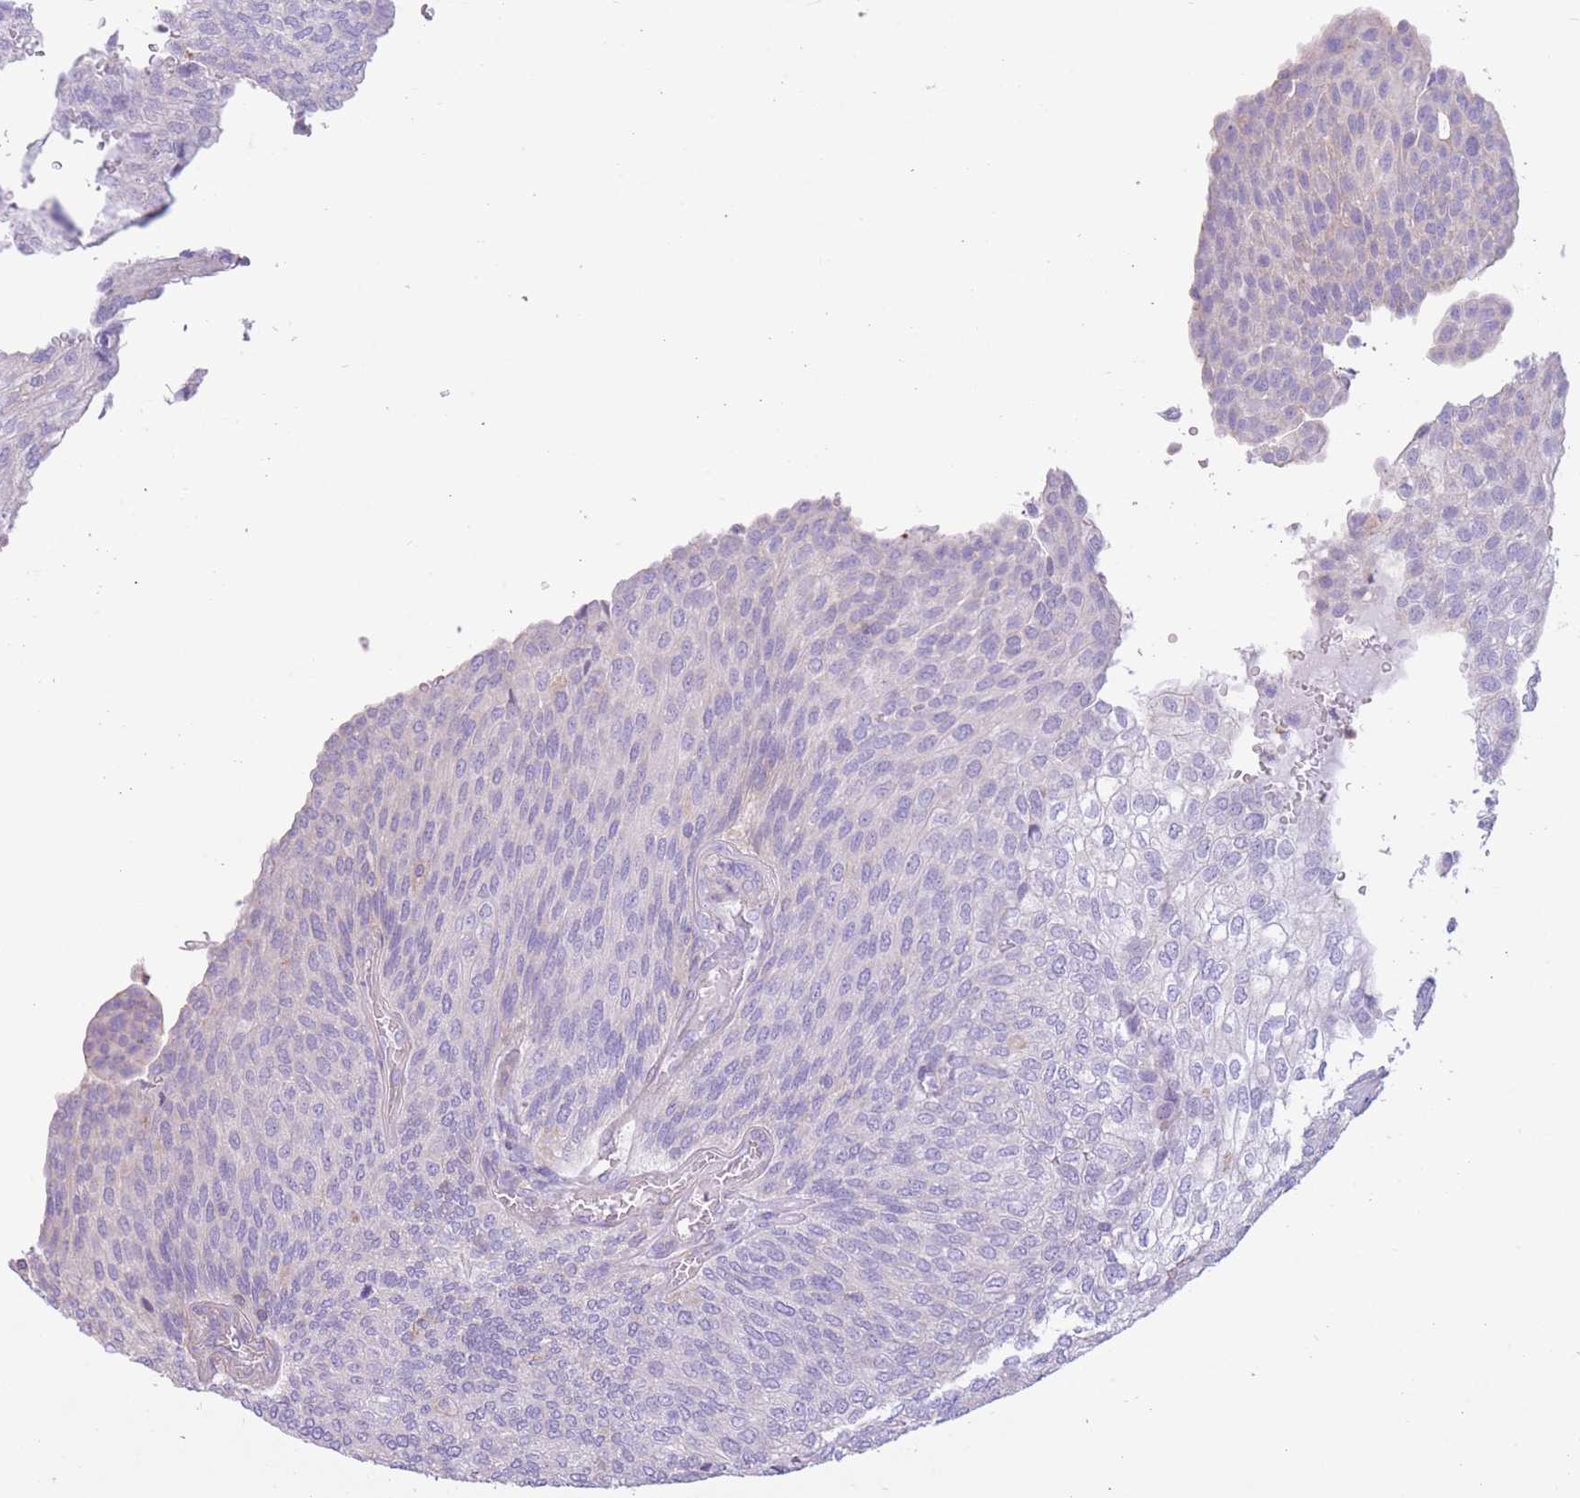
{"staining": {"intensity": "negative", "quantity": "none", "location": "none"}, "tissue": "urothelial cancer", "cell_type": "Tumor cells", "image_type": "cancer", "snomed": [{"axis": "morphology", "description": "Urothelial carcinoma, Low grade"}, {"axis": "topography", "description": "Urinary bladder"}], "caption": "A histopathology image of urothelial carcinoma (low-grade) stained for a protein displays no brown staining in tumor cells.", "gene": "PDHA1", "patient": {"sex": "female", "age": 79}}